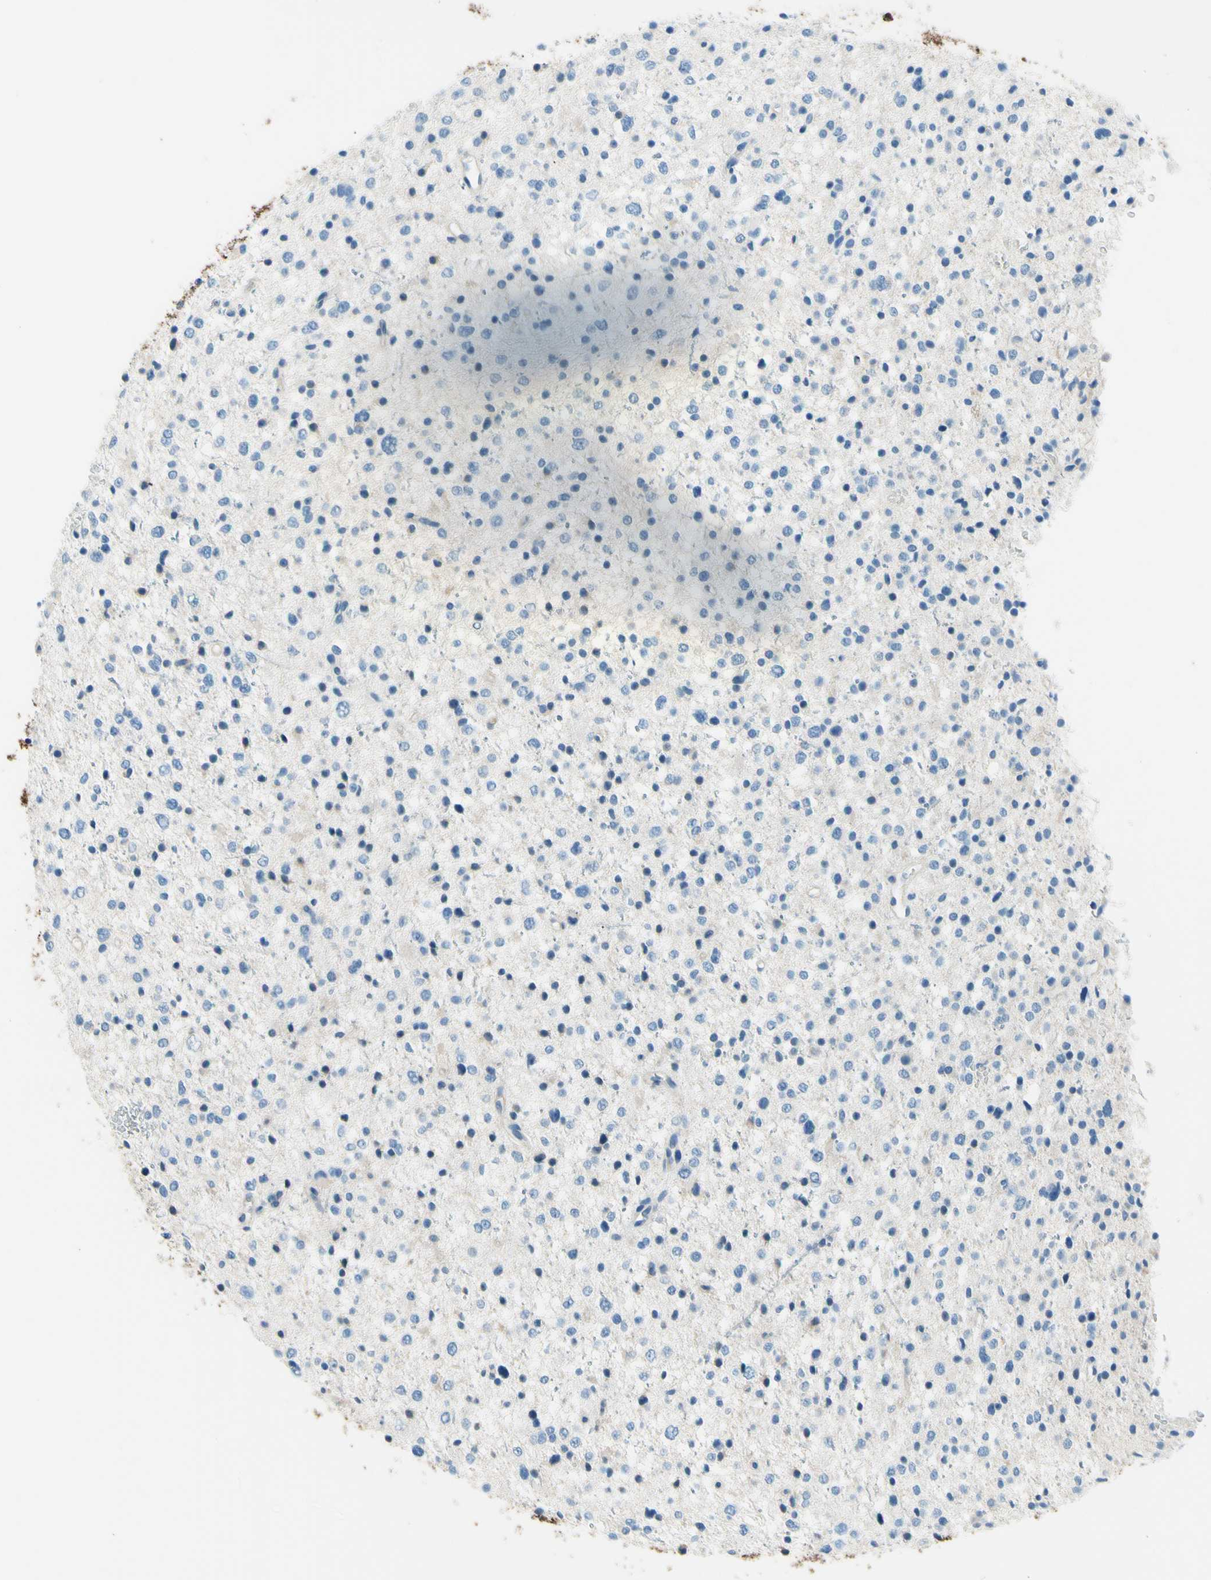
{"staining": {"intensity": "negative", "quantity": "none", "location": "none"}, "tissue": "glioma", "cell_type": "Tumor cells", "image_type": "cancer", "snomed": [{"axis": "morphology", "description": "Glioma, malignant, Low grade"}, {"axis": "topography", "description": "Brain"}], "caption": "This histopathology image is of malignant low-grade glioma stained with immunohistochemistry to label a protein in brown with the nuclei are counter-stained blue. There is no staining in tumor cells.", "gene": "MAVS", "patient": {"sex": "female", "age": 37}}